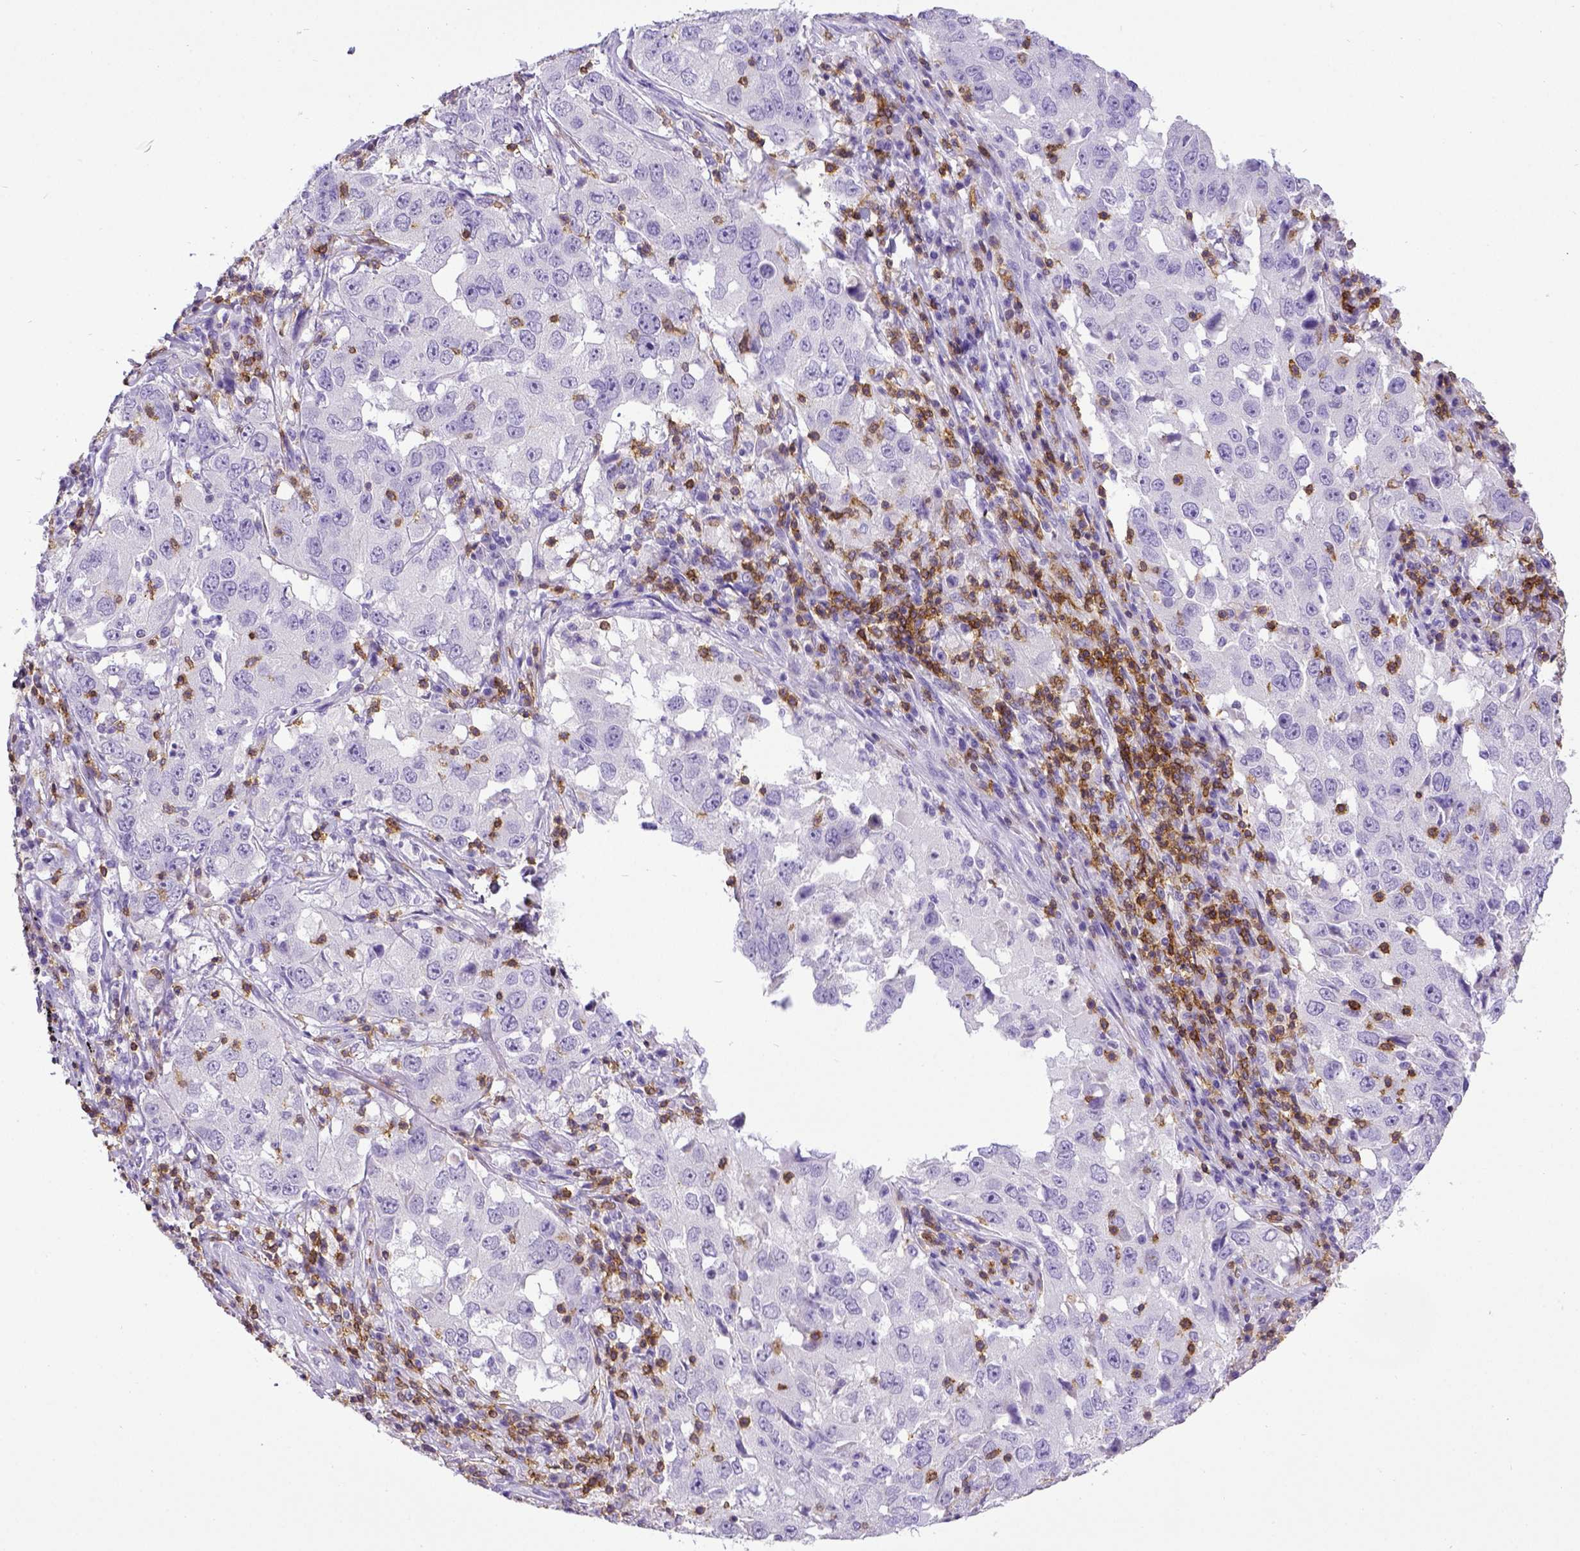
{"staining": {"intensity": "negative", "quantity": "none", "location": "none"}, "tissue": "lung cancer", "cell_type": "Tumor cells", "image_type": "cancer", "snomed": [{"axis": "morphology", "description": "Adenocarcinoma, NOS"}, {"axis": "topography", "description": "Lung"}], "caption": "This is an immunohistochemistry (IHC) image of lung cancer (adenocarcinoma). There is no positivity in tumor cells.", "gene": "CD3E", "patient": {"sex": "male", "age": 73}}